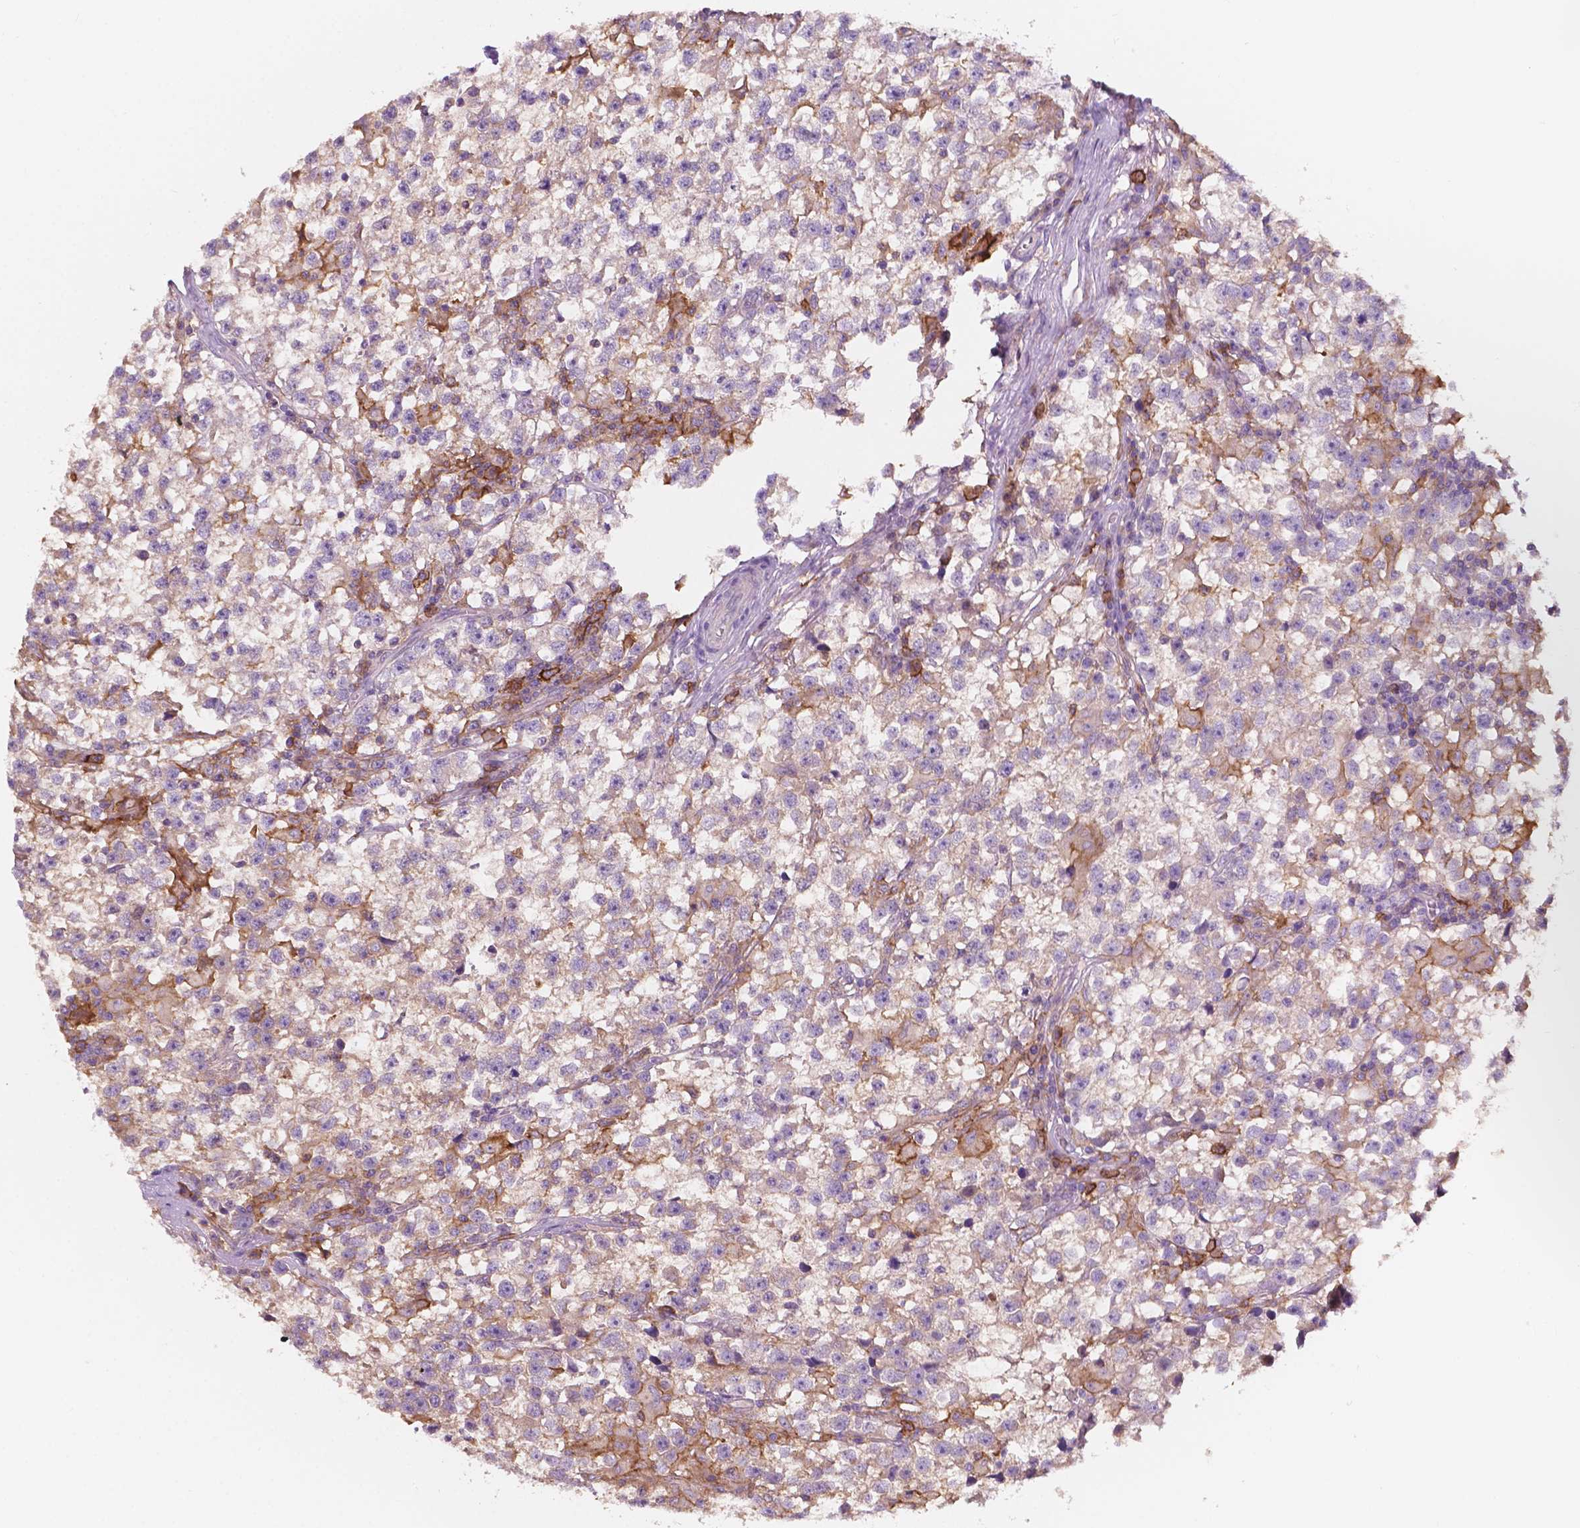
{"staining": {"intensity": "negative", "quantity": "none", "location": "none"}, "tissue": "testis cancer", "cell_type": "Tumor cells", "image_type": "cancer", "snomed": [{"axis": "morphology", "description": "Seminoma, NOS"}, {"axis": "topography", "description": "Testis"}], "caption": "This is an IHC image of human testis cancer. There is no positivity in tumor cells.", "gene": "SEMA4A", "patient": {"sex": "male", "age": 31}}